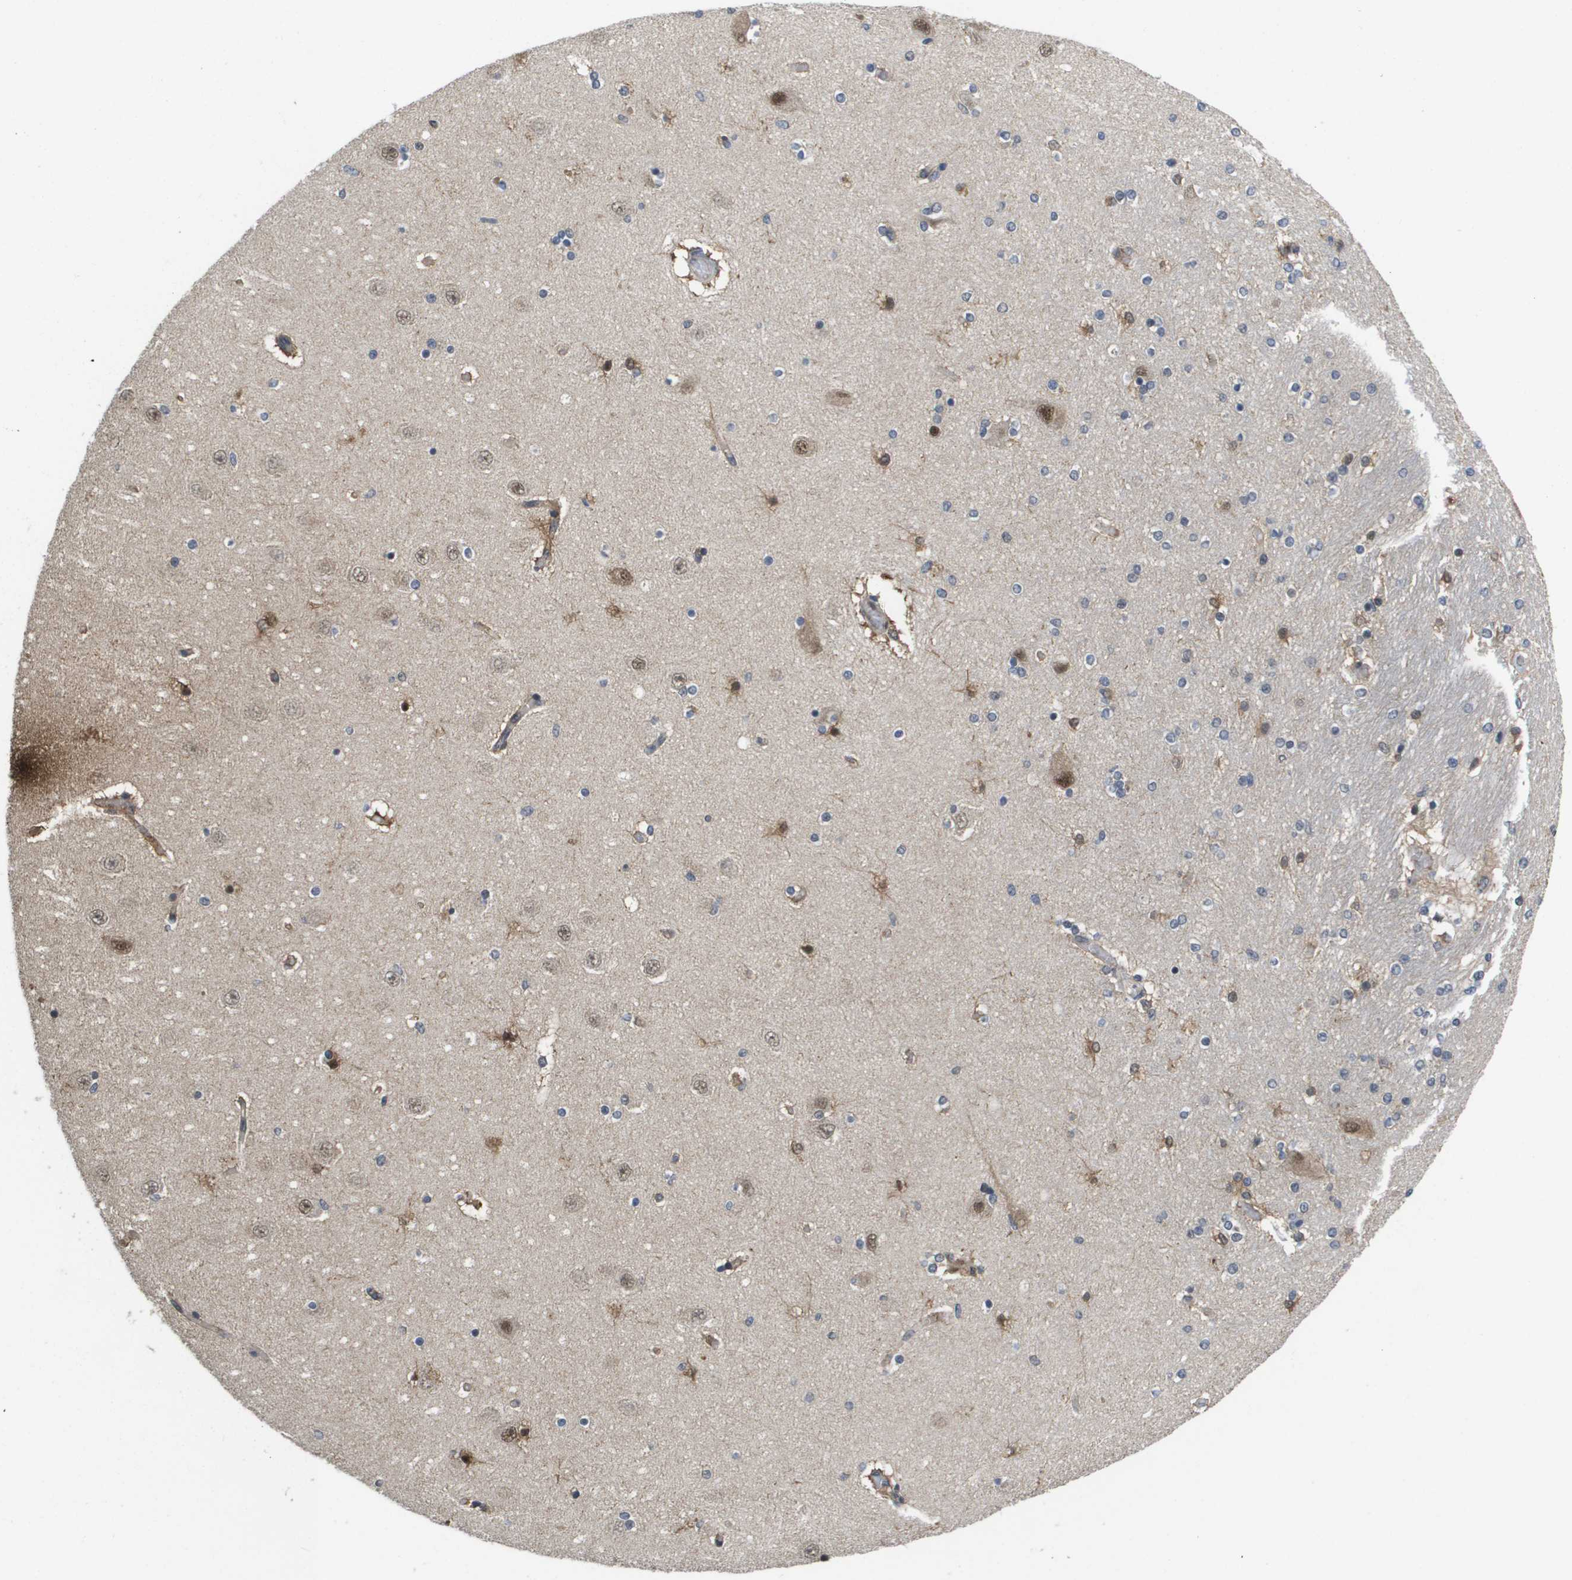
{"staining": {"intensity": "weak", "quantity": "25%-75%", "location": "nuclear"}, "tissue": "hippocampus", "cell_type": "Glial cells", "image_type": "normal", "snomed": [{"axis": "morphology", "description": "Normal tissue, NOS"}, {"axis": "topography", "description": "Hippocampus"}], "caption": "IHC micrograph of normal hippocampus stained for a protein (brown), which exhibits low levels of weak nuclear staining in approximately 25%-75% of glial cells.", "gene": "AMBRA1", "patient": {"sex": "female", "age": 54}}